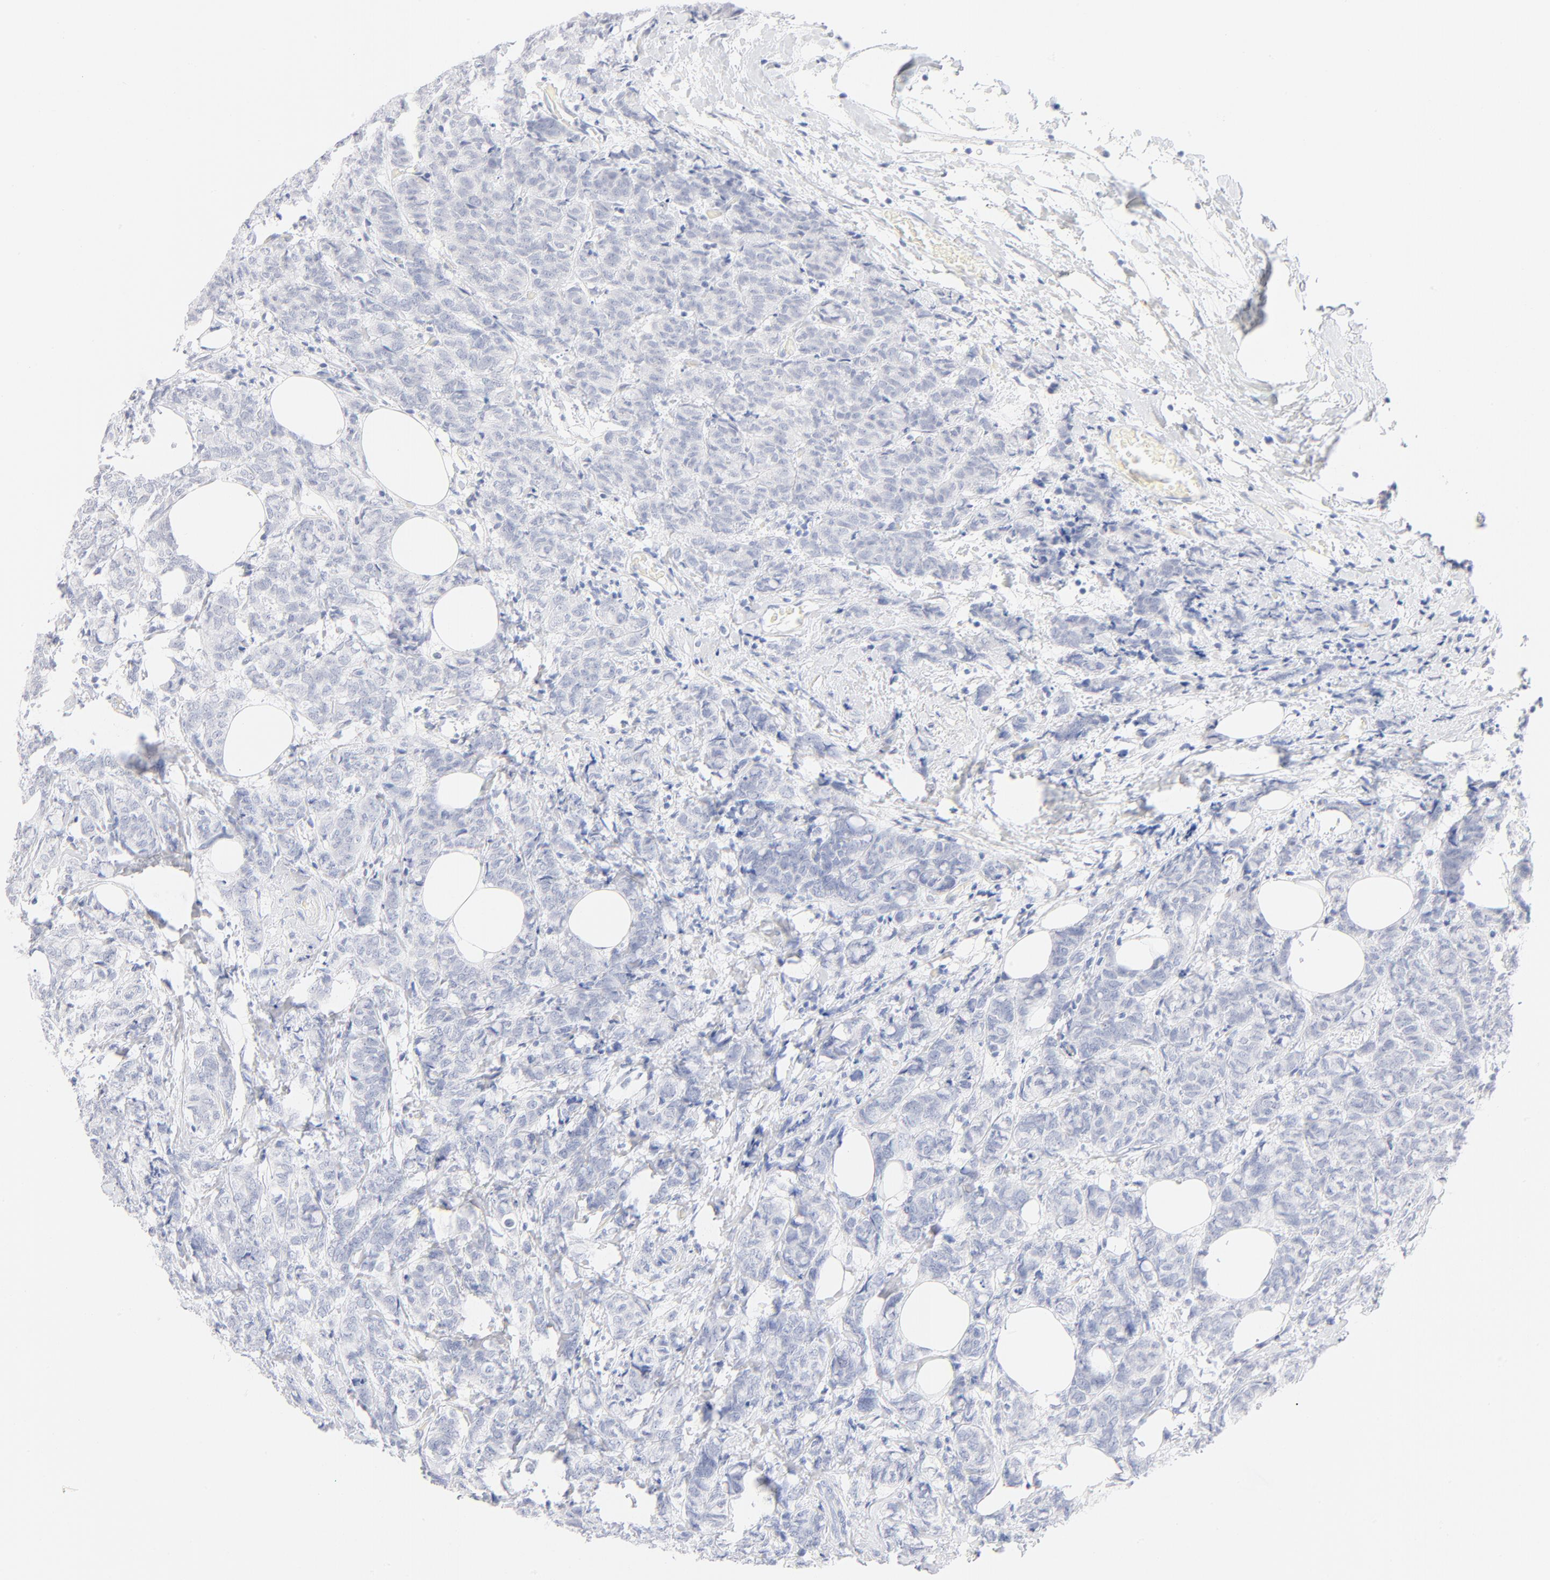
{"staining": {"intensity": "negative", "quantity": "none", "location": "none"}, "tissue": "breast cancer", "cell_type": "Tumor cells", "image_type": "cancer", "snomed": [{"axis": "morphology", "description": "Lobular carcinoma"}, {"axis": "topography", "description": "Breast"}], "caption": "Immunohistochemistry (IHC) of human breast cancer reveals no positivity in tumor cells. (Stains: DAB IHC with hematoxylin counter stain, Microscopy: brightfield microscopy at high magnification).", "gene": "ONECUT1", "patient": {"sex": "female", "age": 60}}